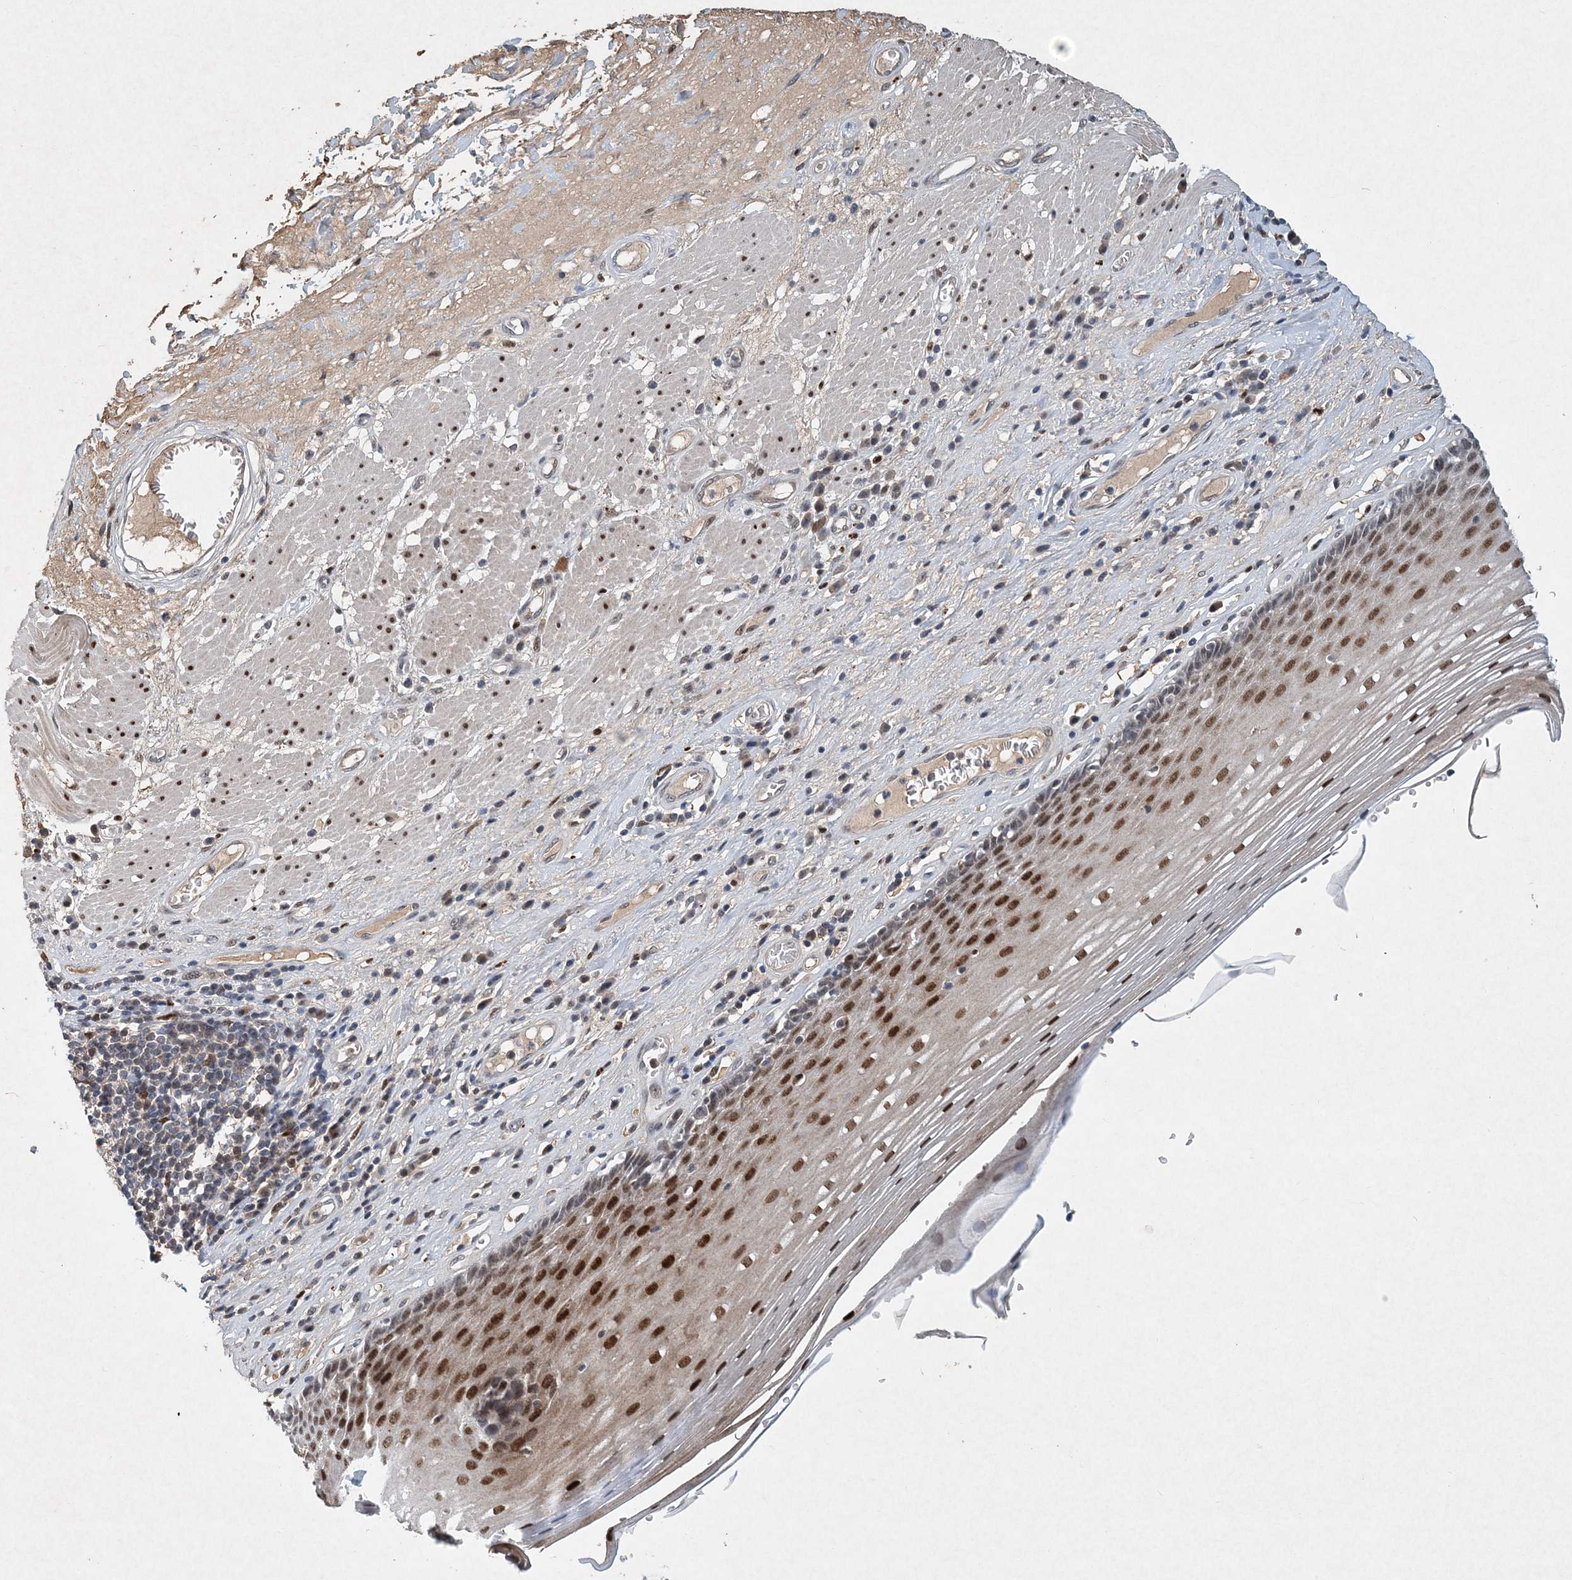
{"staining": {"intensity": "strong", "quantity": ">75%", "location": "nuclear"}, "tissue": "esophagus", "cell_type": "Squamous epithelial cells", "image_type": "normal", "snomed": [{"axis": "morphology", "description": "Normal tissue, NOS"}, {"axis": "topography", "description": "Esophagus"}], "caption": "Immunohistochemistry (IHC) staining of unremarkable esophagus, which exhibits high levels of strong nuclear expression in about >75% of squamous epithelial cells indicating strong nuclear protein expression. The staining was performed using DAB (3,3'-diaminobenzidine) (brown) for protein detection and nuclei were counterstained in hematoxylin (blue).", "gene": "KPNA4", "patient": {"sex": "male", "age": 62}}